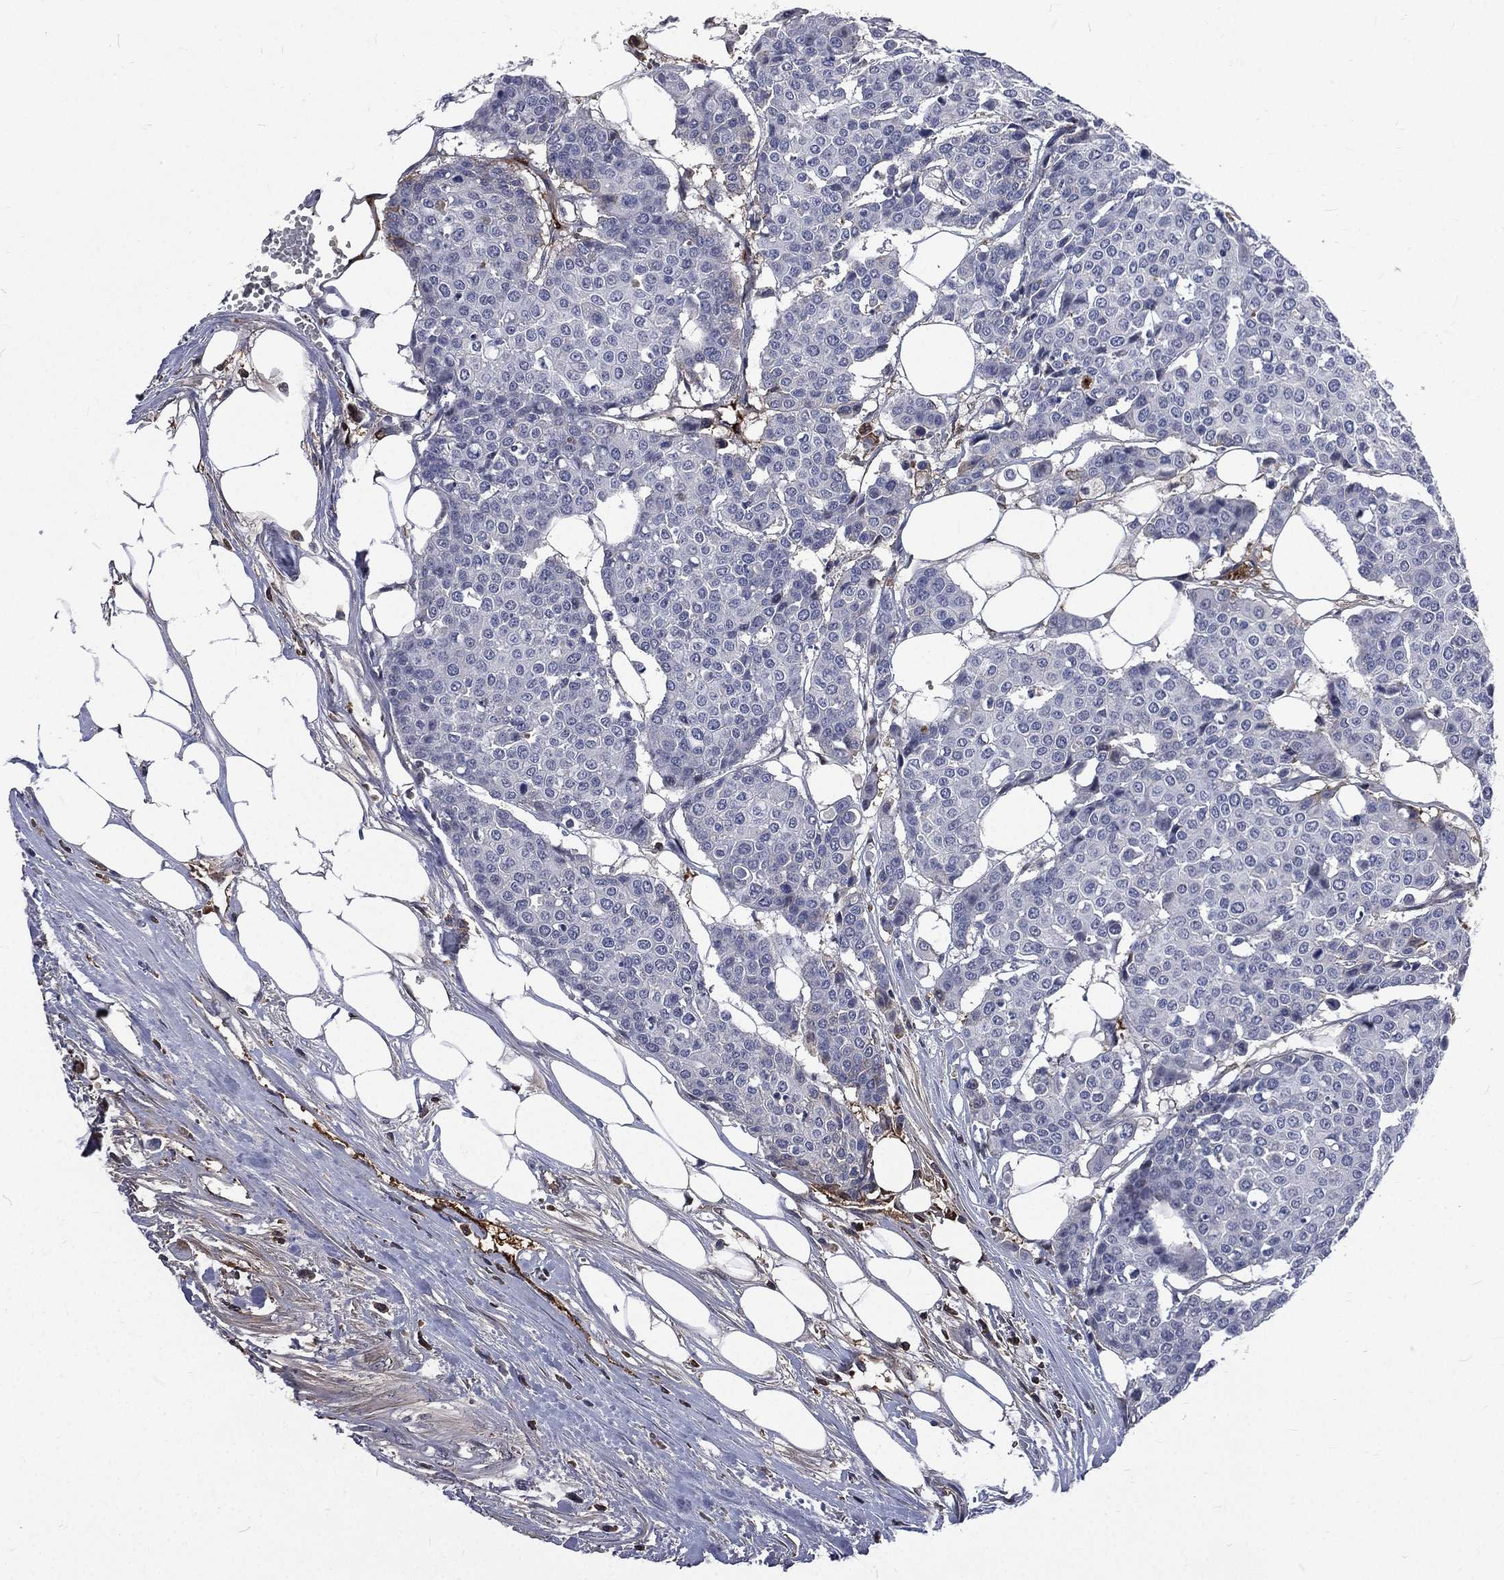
{"staining": {"intensity": "negative", "quantity": "none", "location": "none"}, "tissue": "carcinoid", "cell_type": "Tumor cells", "image_type": "cancer", "snomed": [{"axis": "morphology", "description": "Carcinoid, malignant, NOS"}, {"axis": "topography", "description": "Colon"}], "caption": "Immunohistochemistry photomicrograph of neoplastic tissue: malignant carcinoid stained with DAB (3,3'-diaminobenzidine) demonstrates no significant protein staining in tumor cells. Brightfield microscopy of IHC stained with DAB (3,3'-diaminobenzidine) (brown) and hematoxylin (blue), captured at high magnification.", "gene": "FGG", "patient": {"sex": "male", "age": 81}}